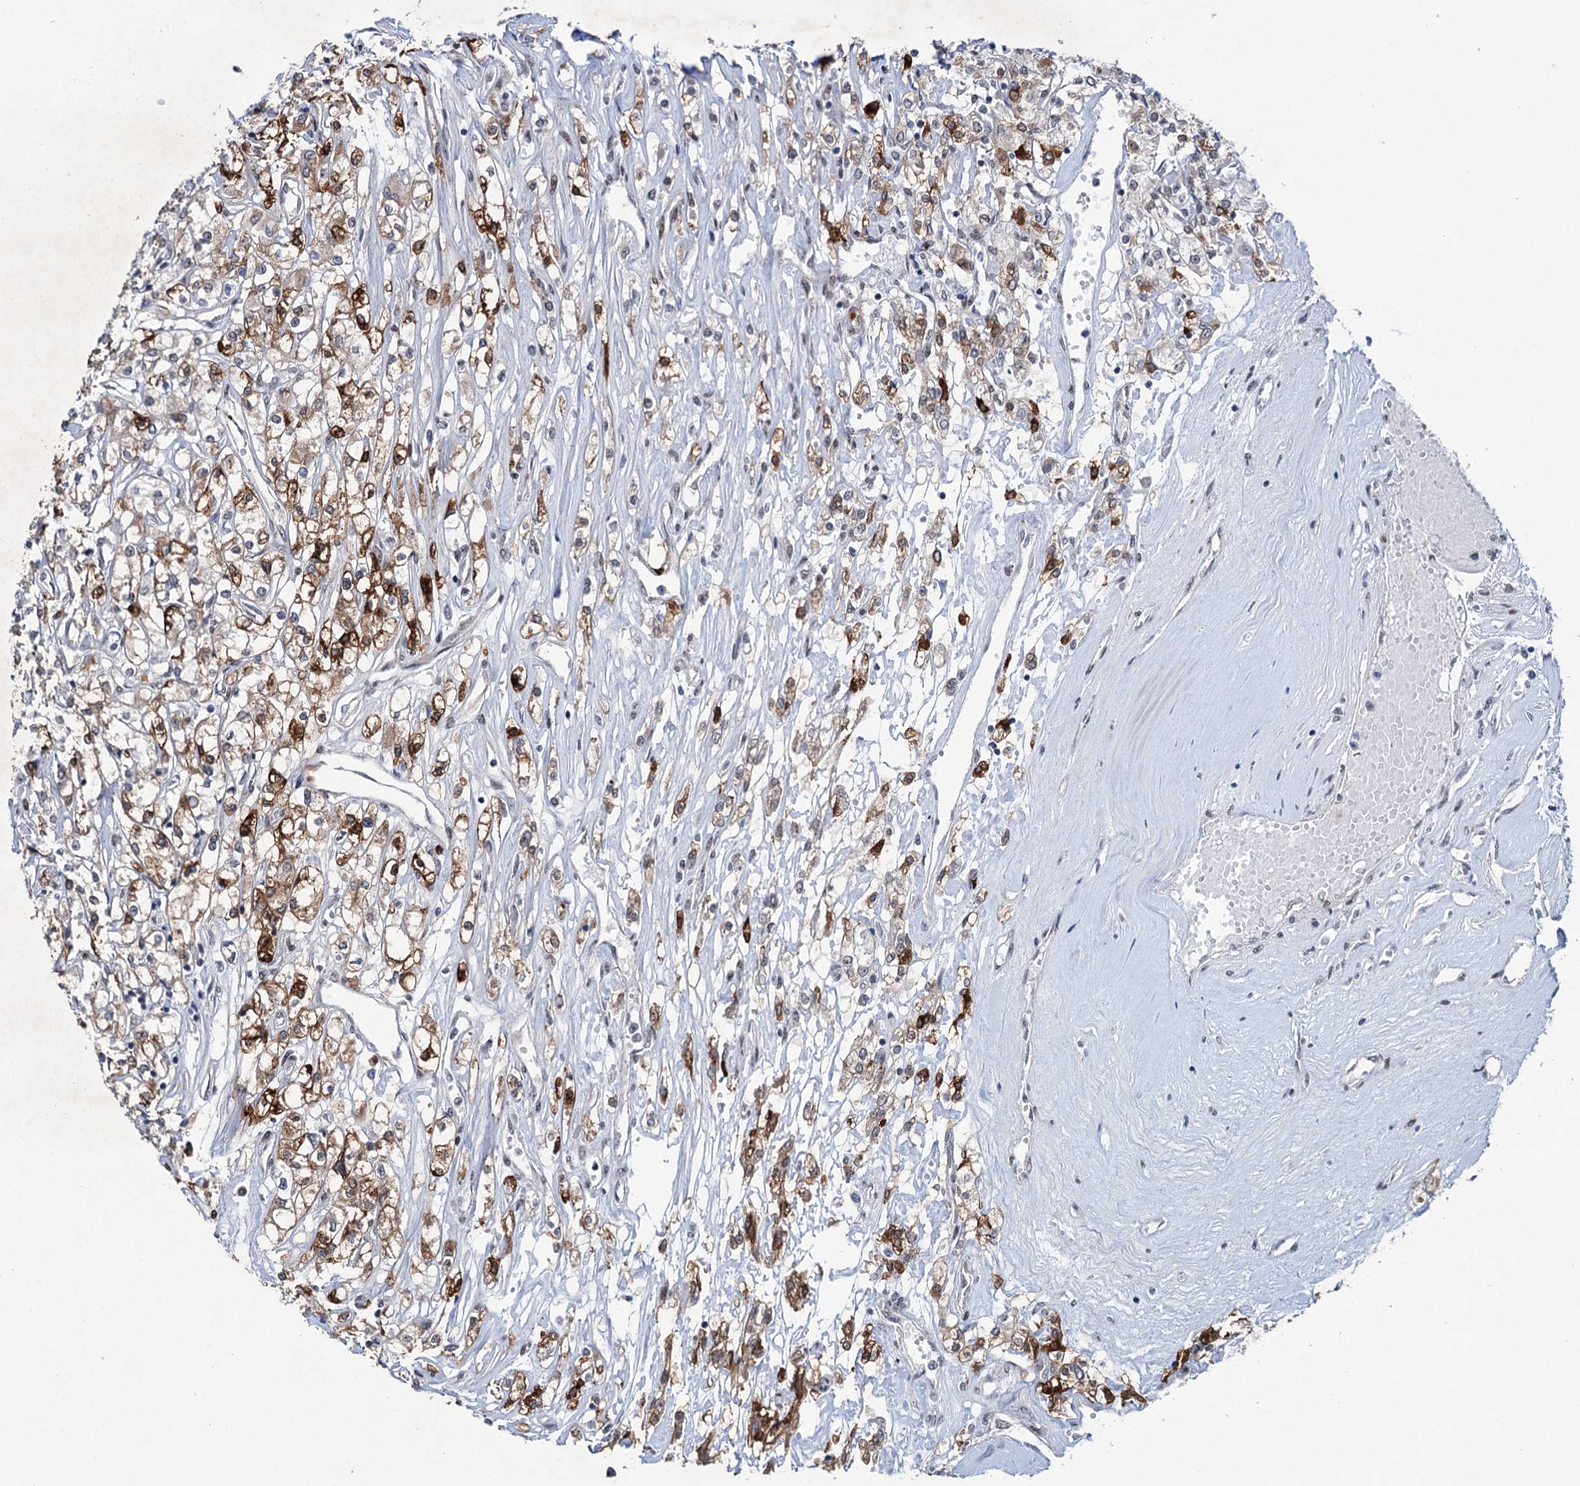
{"staining": {"intensity": "moderate", "quantity": "25%-75%", "location": "cytoplasmic/membranous"}, "tissue": "renal cancer", "cell_type": "Tumor cells", "image_type": "cancer", "snomed": [{"axis": "morphology", "description": "Adenocarcinoma, NOS"}, {"axis": "topography", "description": "Kidney"}], "caption": "This image displays adenocarcinoma (renal) stained with immunohistochemistry (IHC) to label a protein in brown. The cytoplasmic/membranous of tumor cells show moderate positivity for the protein. Nuclei are counter-stained blue.", "gene": "FAM53A", "patient": {"sex": "female", "age": 59}}